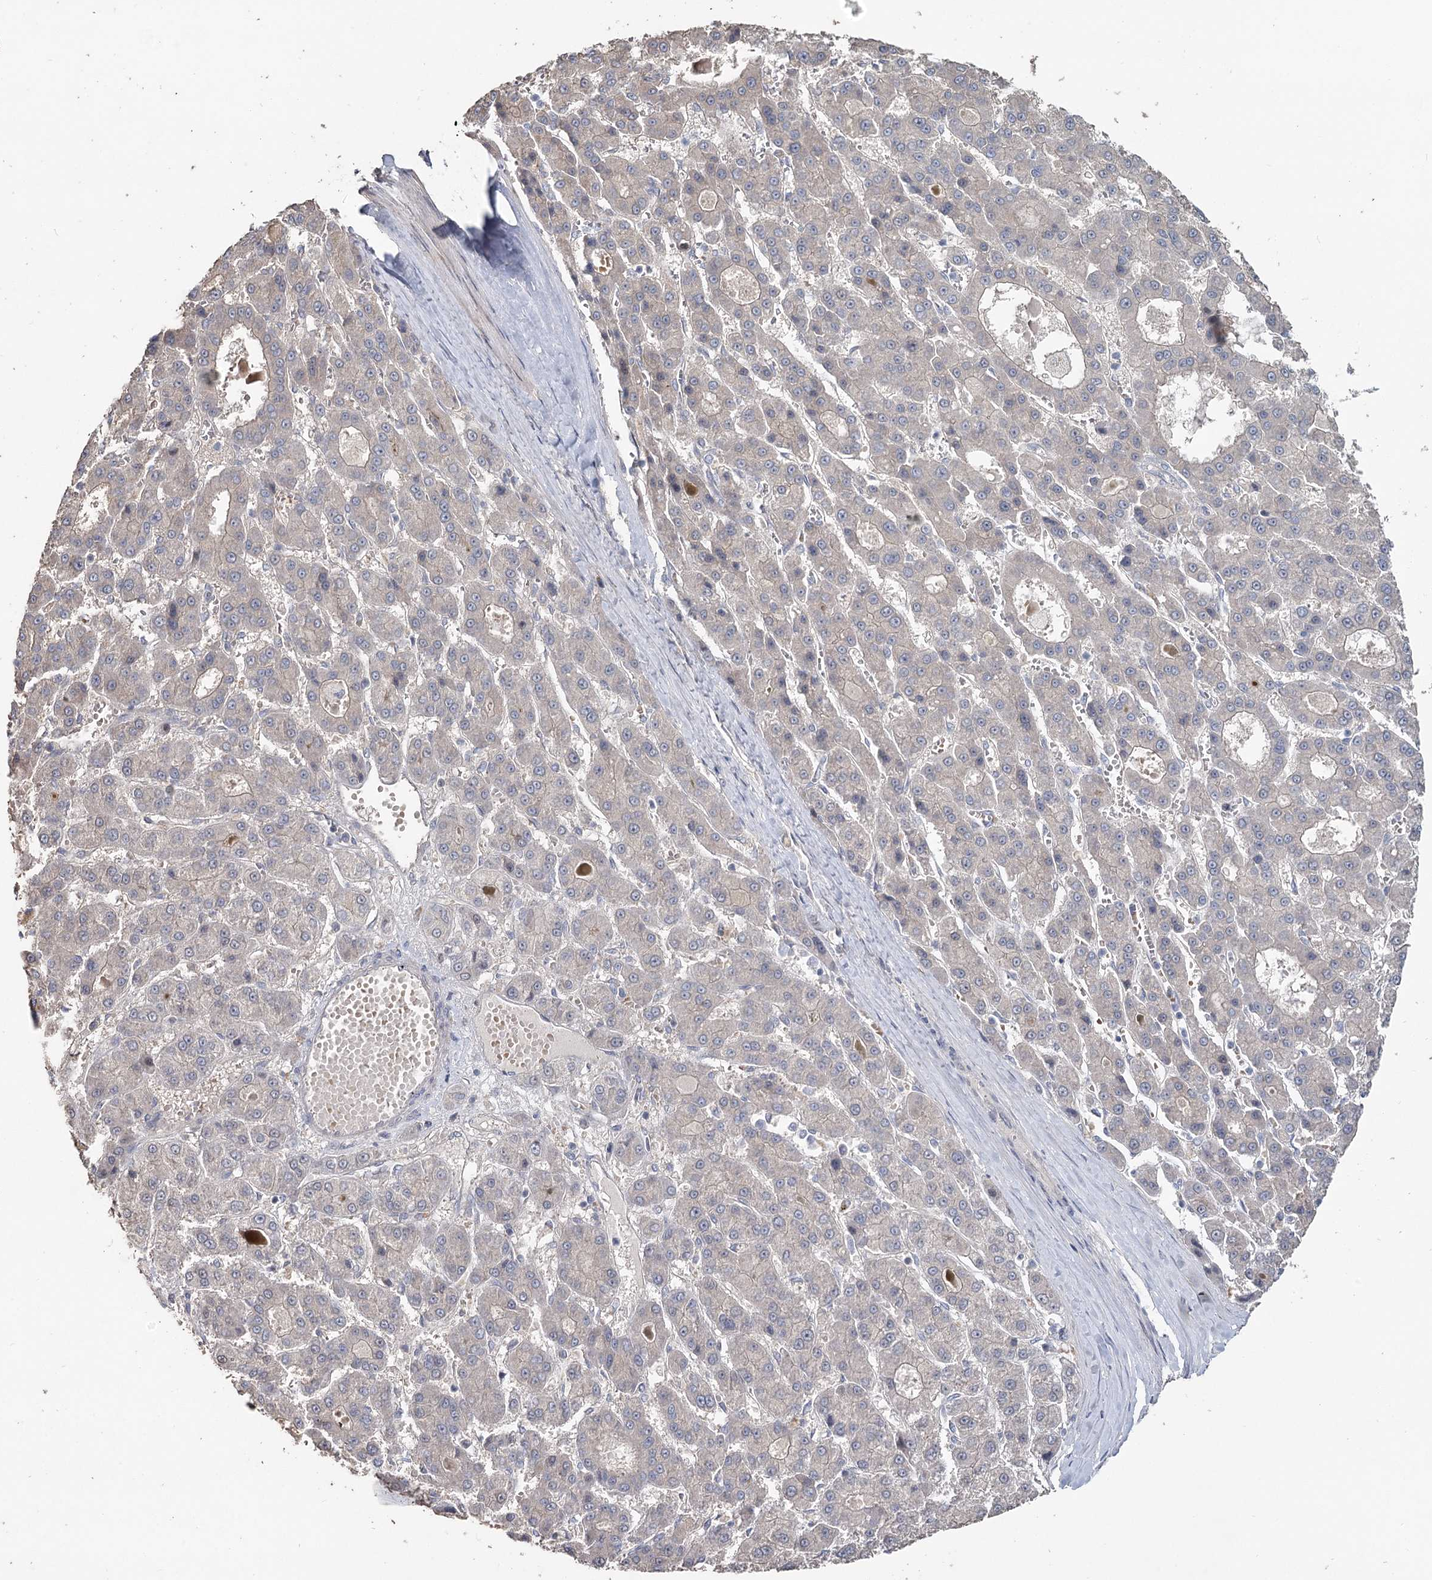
{"staining": {"intensity": "negative", "quantity": "none", "location": "none"}, "tissue": "liver cancer", "cell_type": "Tumor cells", "image_type": "cancer", "snomed": [{"axis": "morphology", "description": "Carcinoma, Hepatocellular, NOS"}, {"axis": "topography", "description": "Liver"}], "caption": "Immunohistochemical staining of human liver cancer demonstrates no significant expression in tumor cells.", "gene": "MAP3K13", "patient": {"sex": "male", "age": 70}}